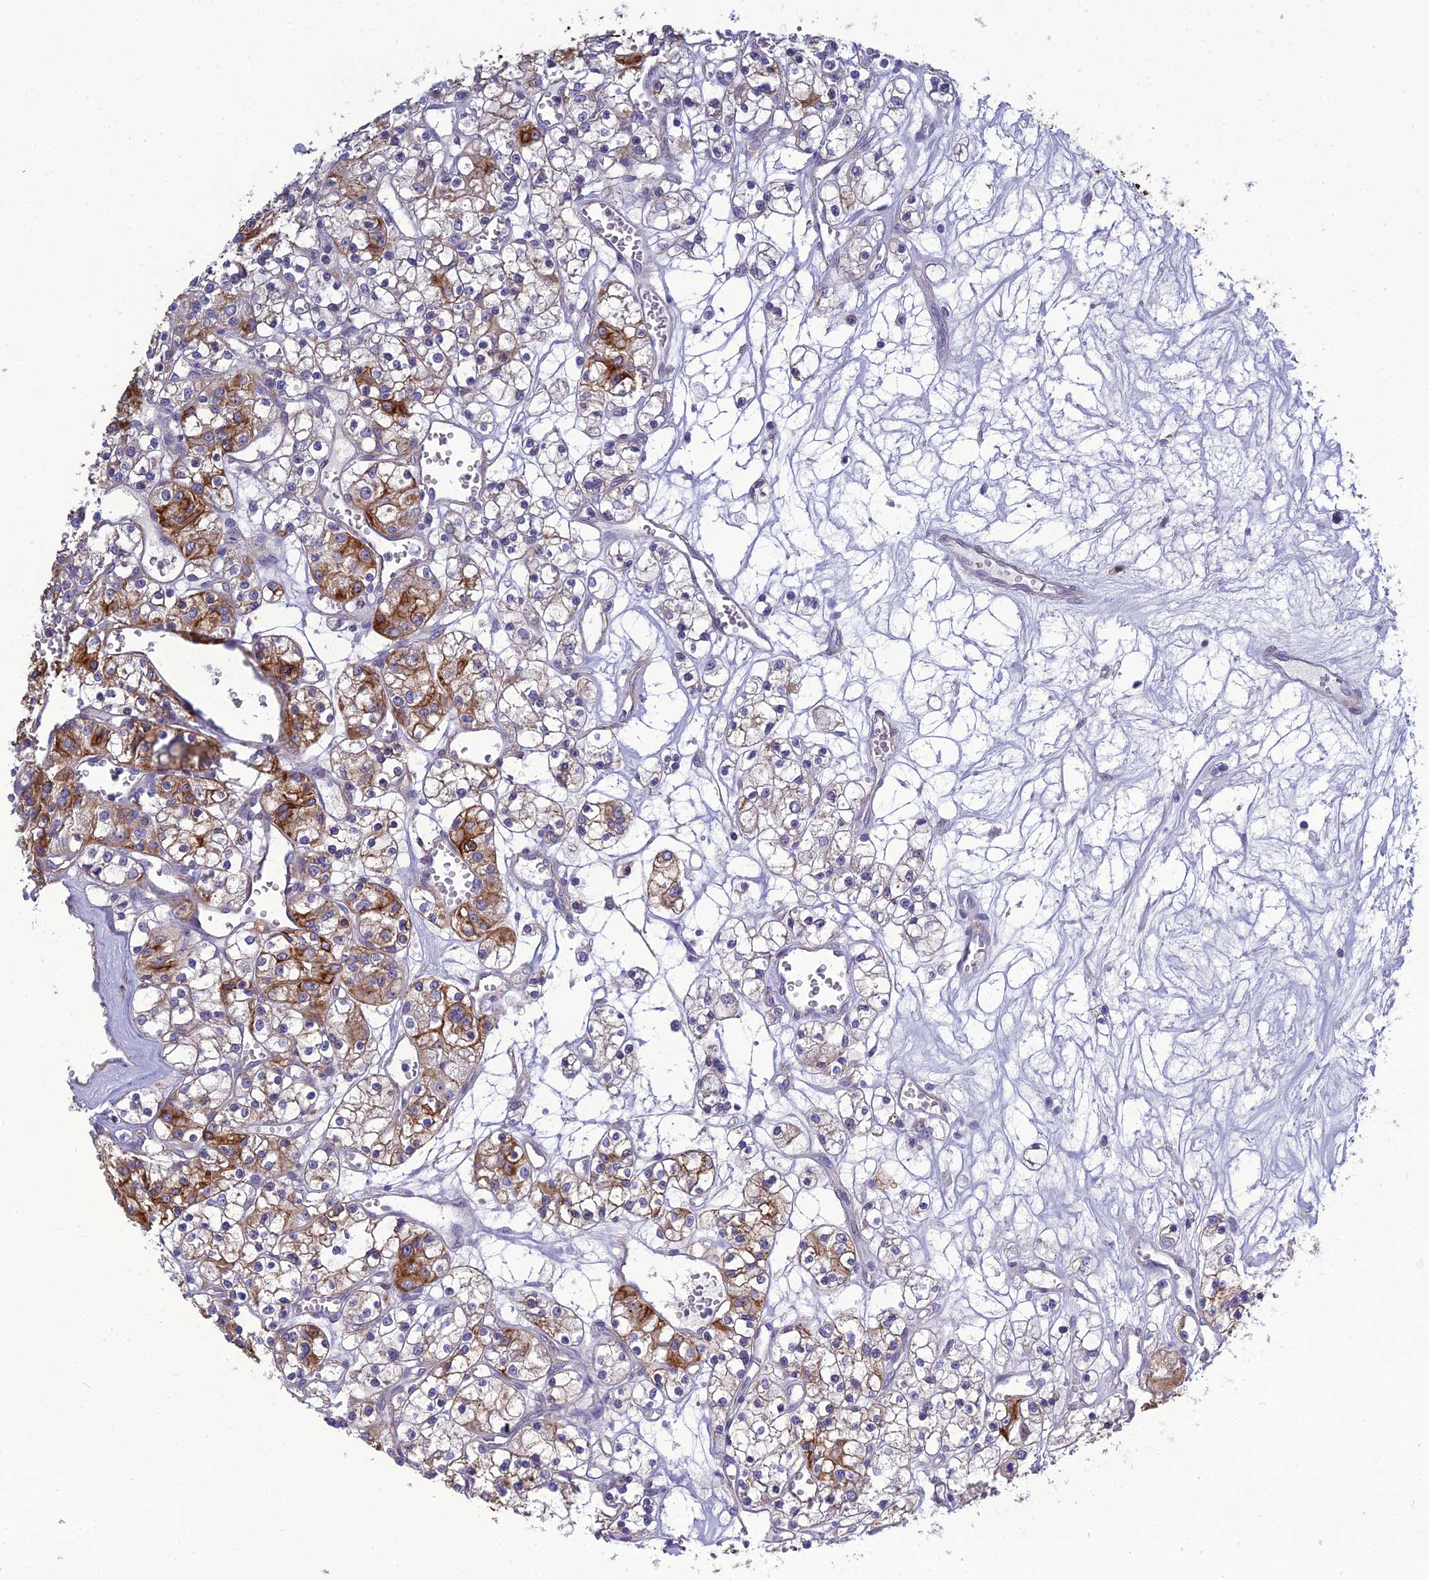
{"staining": {"intensity": "strong", "quantity": "<25%", "location": "cytoplasmic/membranous"}, "tissue": "renal cancer", "cell_type": "Tumor cells", "image_type": "cancer", "snomed": [{"axis": "morphology", "description": "Adenocarcinoma, NOS"}, {"axis": "topography", "description": "Kidney"}], "caption": "Human renal adenocarcinoma stained with a brown dye reveals strong cytoplasmic/membranous positive expression in about <25% of tumor cells.", "gene": "LZTS2", "patient": {"sex": "female", "age": 59}}